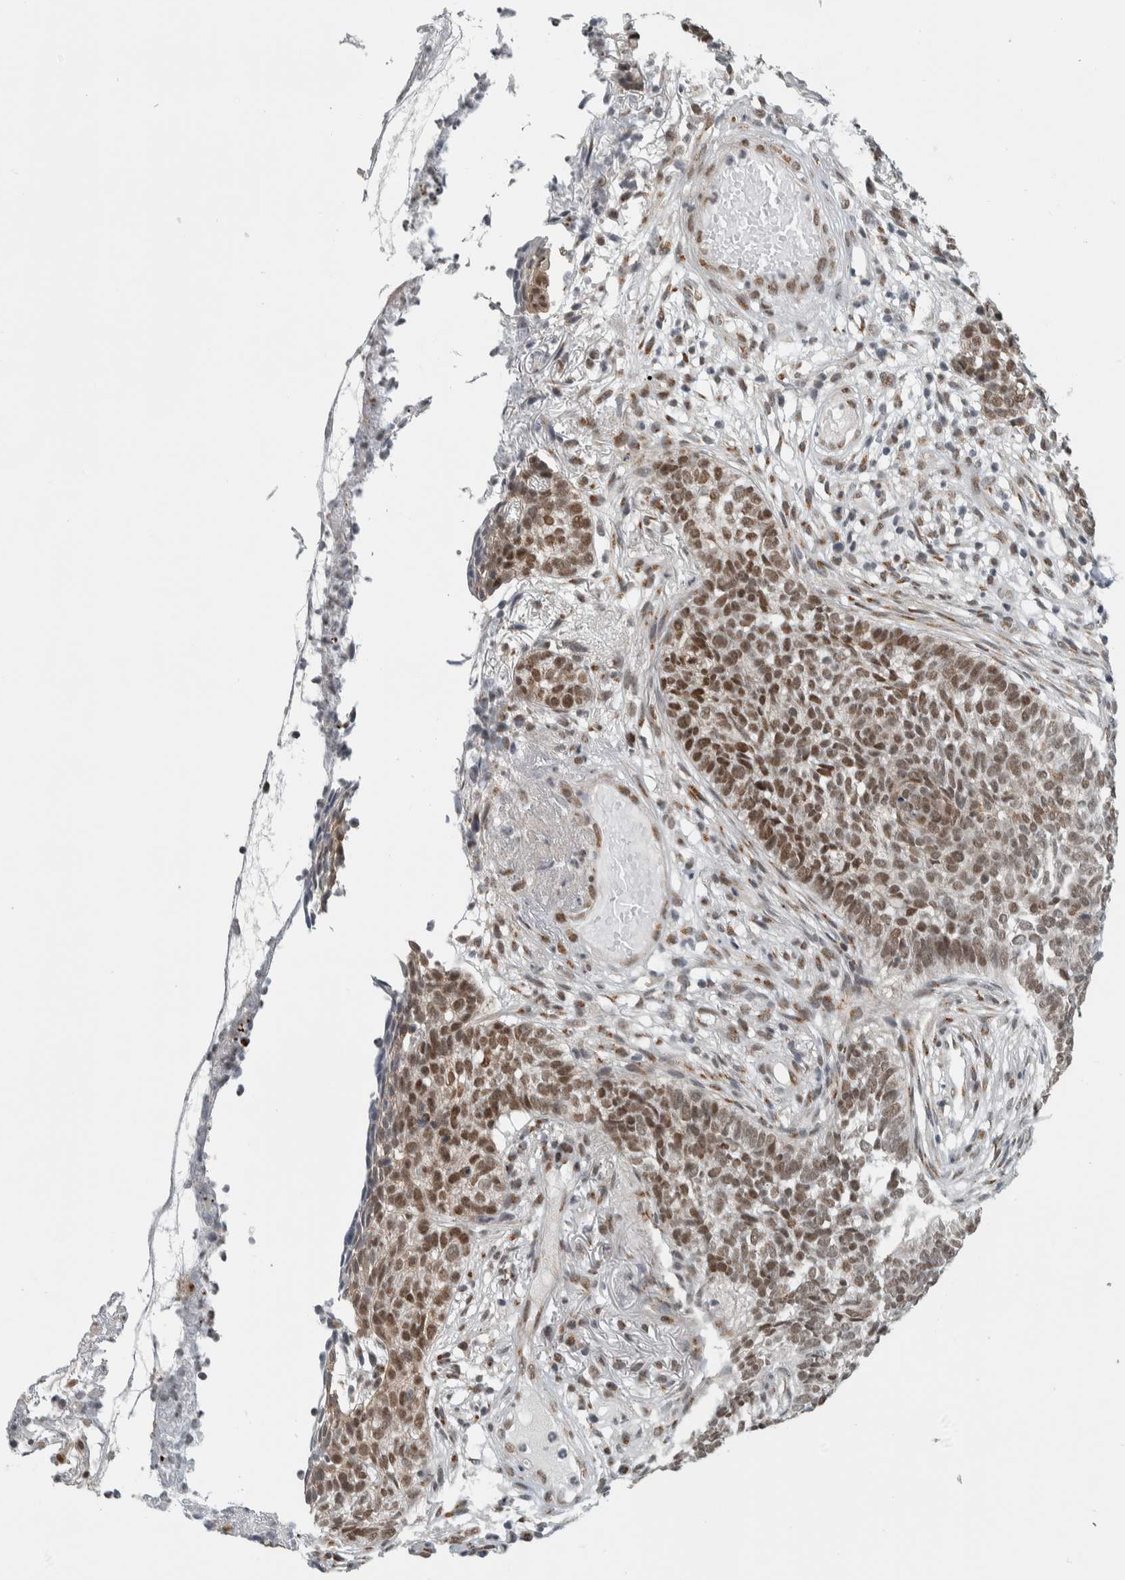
{"staining": {"intensity": "moderate", "quantity": ">75%", "location": "cytoplasmic/membranous,nuclear"}, "tissue": "skin cancer", "cell_type": "Tumor cells", "image_type": "cancer", "snomed": [{"axis": "morphology", "description": "Basal cell carcinoma"}, {"axis": "topography", "description": "Skin"}], "caption": "Moderate cytoplasmic/membranous and nuclear expression for a protein is appreciated in about >75% of tumor cells of skin basal cell carcinoma using immunohistochemistry.", "gene": "ZMYND8", "patient": {"sex": "male", "age": 85}}